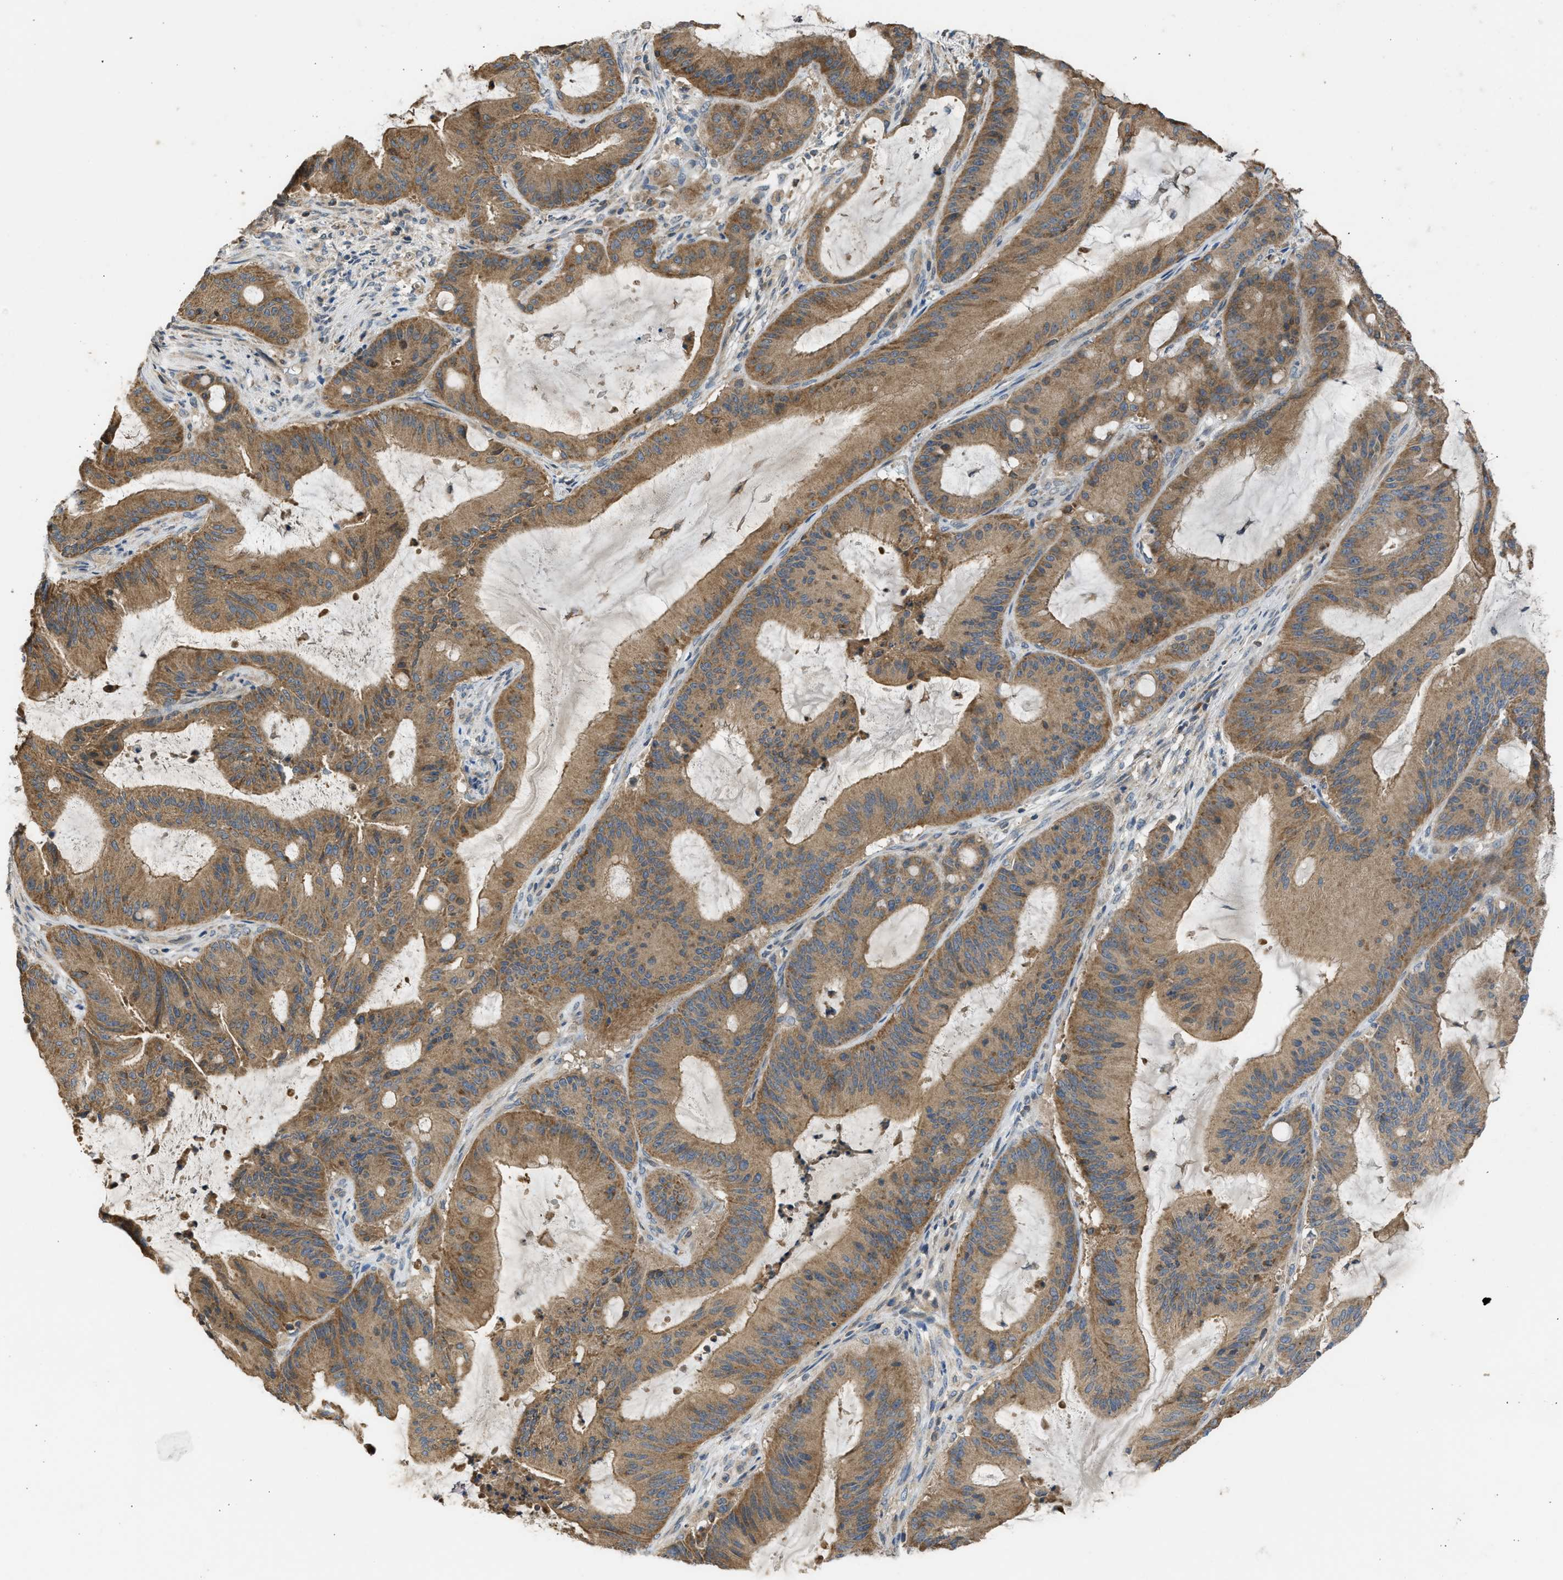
{"staining": {"intensity": "moderate", "quantity": ">75%", "location": "cytoplasmic/membranous"}, "tissue": "liver cancer", "cell_type": "Tumor cells", "image_type": "cancer", "snomed": [{"axis": "morphology", "description": "Normal tissue, NOS"}, {"axis": "morphology", "description": "Cholangiocarcinoma"}, {"axis": "topography", "description": "Liver"}, {"axis": "topography", "description": "Peripheral nerve tissue"}], "caption": "About >75% of tumor cells in human liver cholangiocarcinoma display moderate cytoplasmic/membranous protein expression as visualized by brown immunohistochemical staining.", "gene": "CYP1A1", "patient": {"sex": "female", "age": 73}}